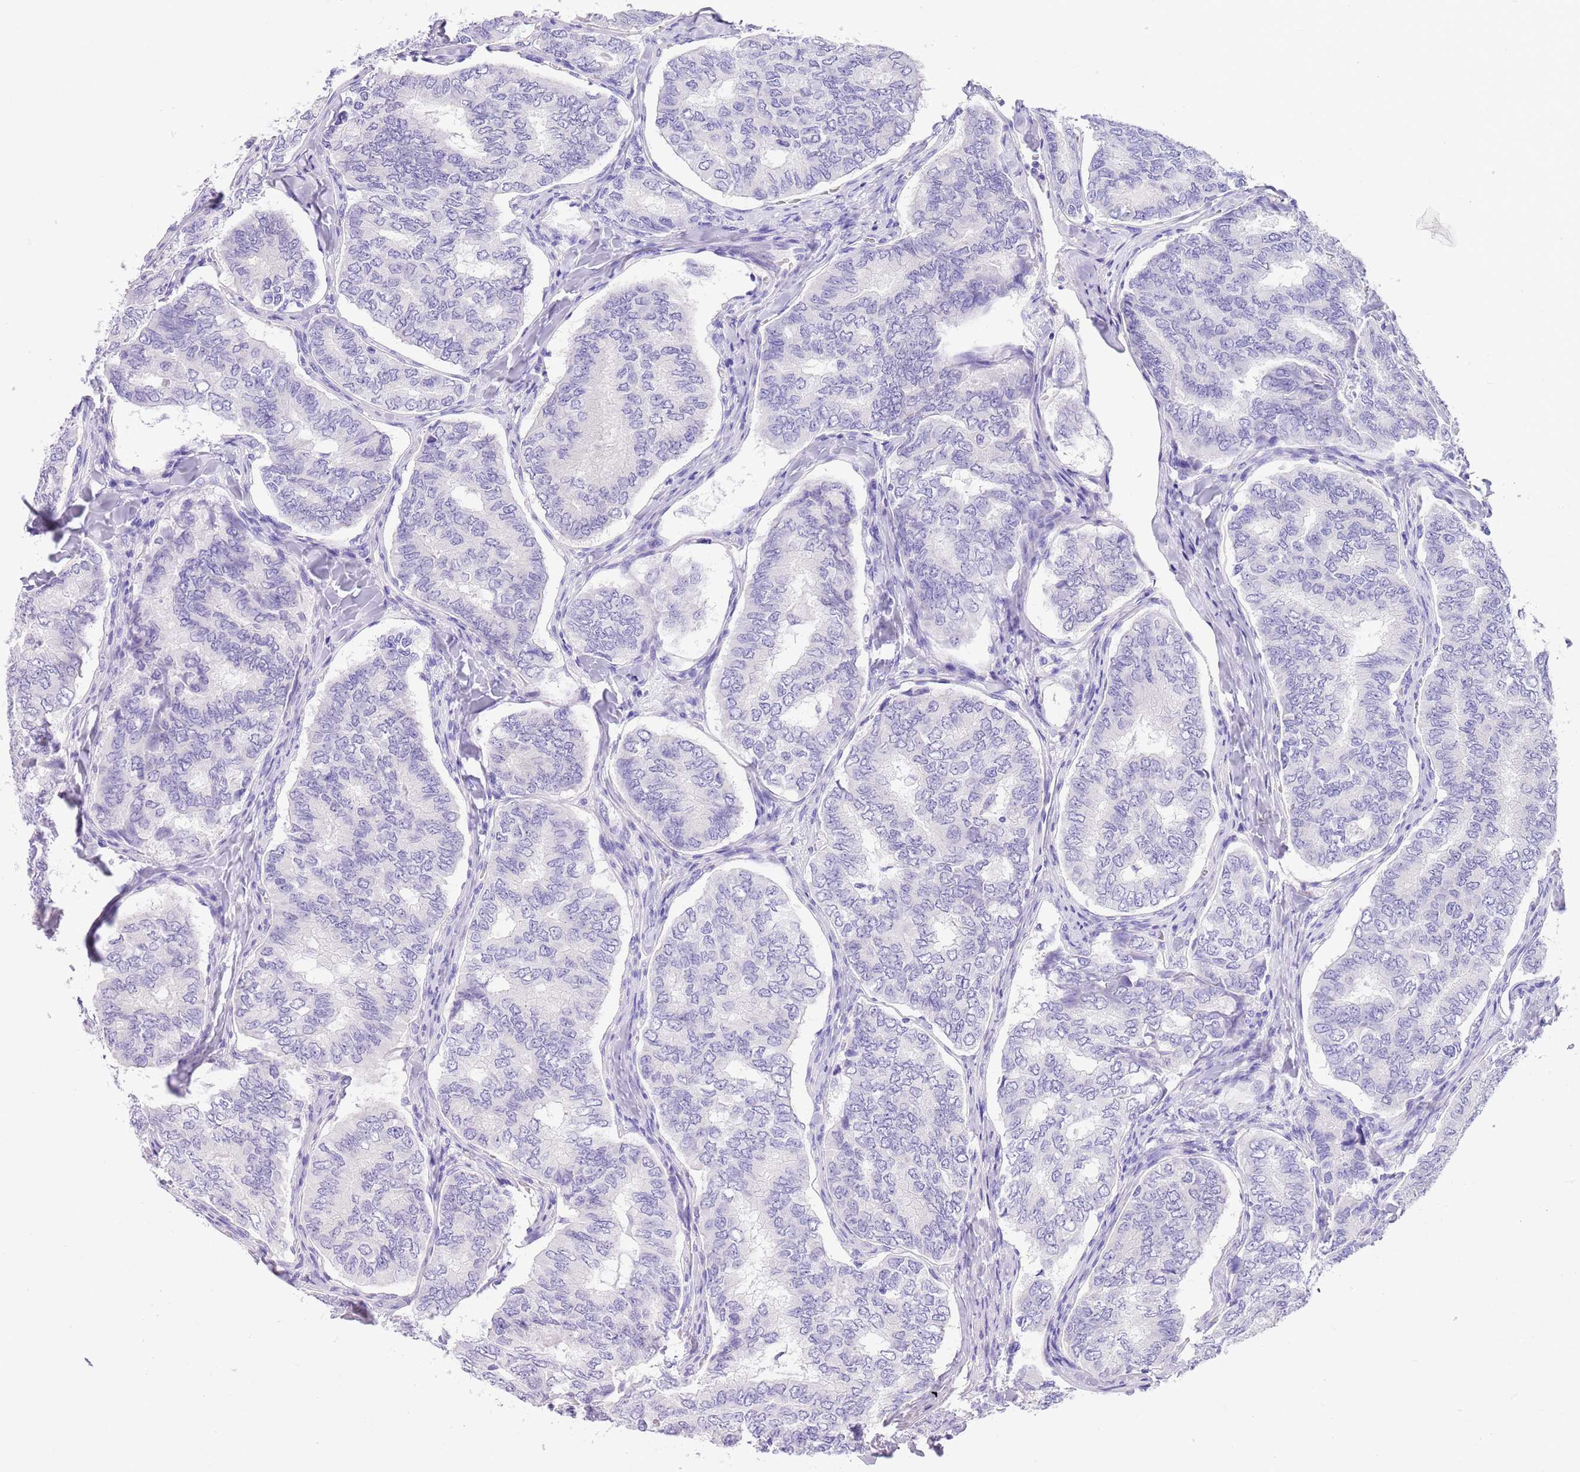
{"staining": {"intensity": "negative", "quantity": "none", "location": "none"}, "tissue": "thyroid cancer", "cell_type": "Tumor cells", "image_type": "cancer", "snomed": [{"axis": "morphology", "description": "Papillary adenocarcinoma, NOS"}, {"axis": "topography", "description": "Thyroid gland"}], "caption": "High power microscopy histopathology image of an IHC histopathology image of papillary adenocarcinoma (thyroid), revealing no significant expression in tumor cells. The staining is performed using DAB brown chromogen with nuclei counter-stained in using hematoxylin.", "gene": "TMEM185B", "patient": {"sex": "female", "age": 35}}